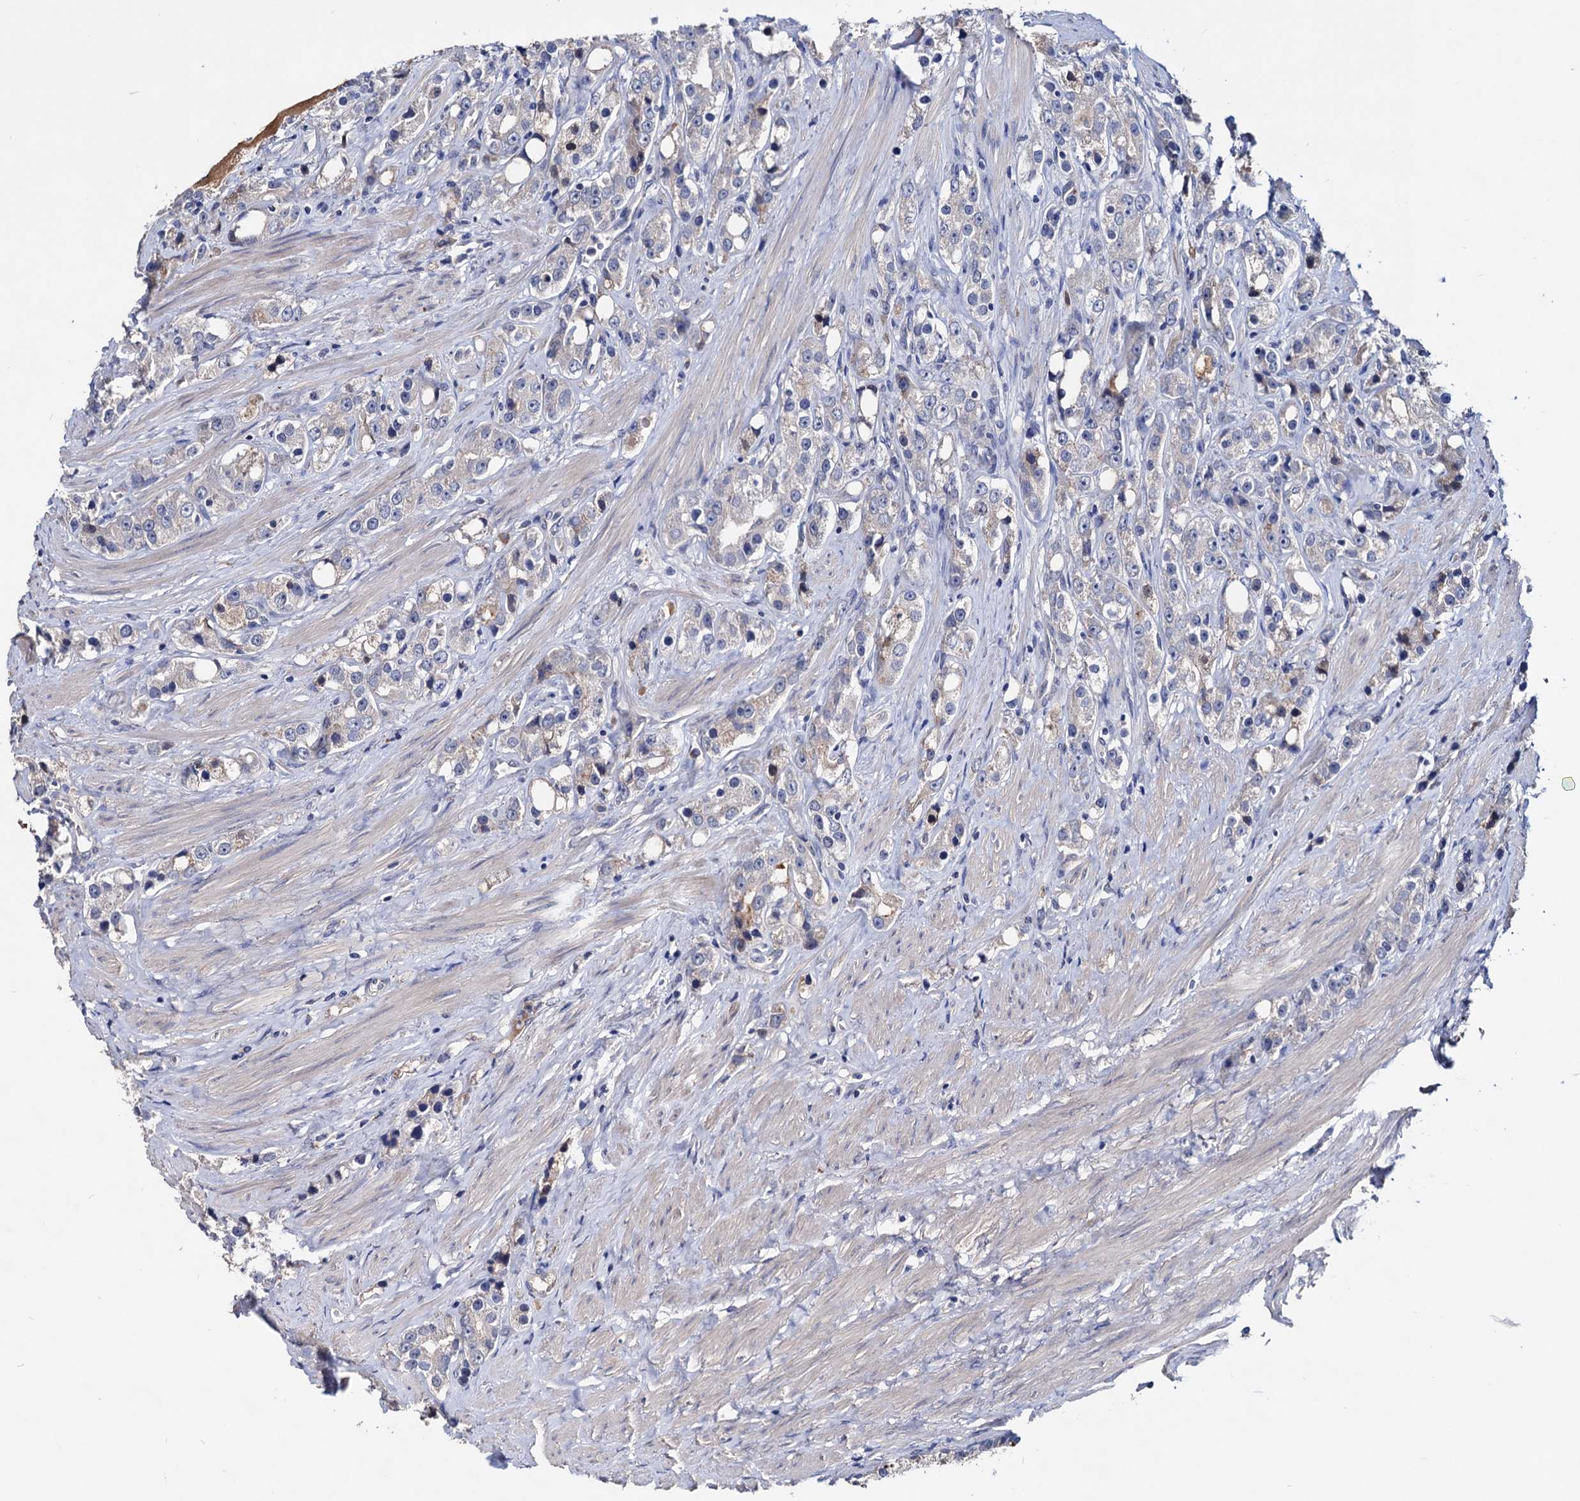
{"staining": {"intensity": "negative", "quantity": "none", "location": "none"}, "tissue": "prostate cancer", "cell_type": "Tumor cells", "image_type": "cancer", "snomed": [{"axis": "morphology", "description": "Adenocarcinoma, NOS"}, {"axis": "topography", "description": "Prostate"}], "caption": "There is no significant staining in tumor cells of prostate cancer (adenocarcinoma).", "gene": "NPAS4", "patient": {"sex": "male", "age": 79}}